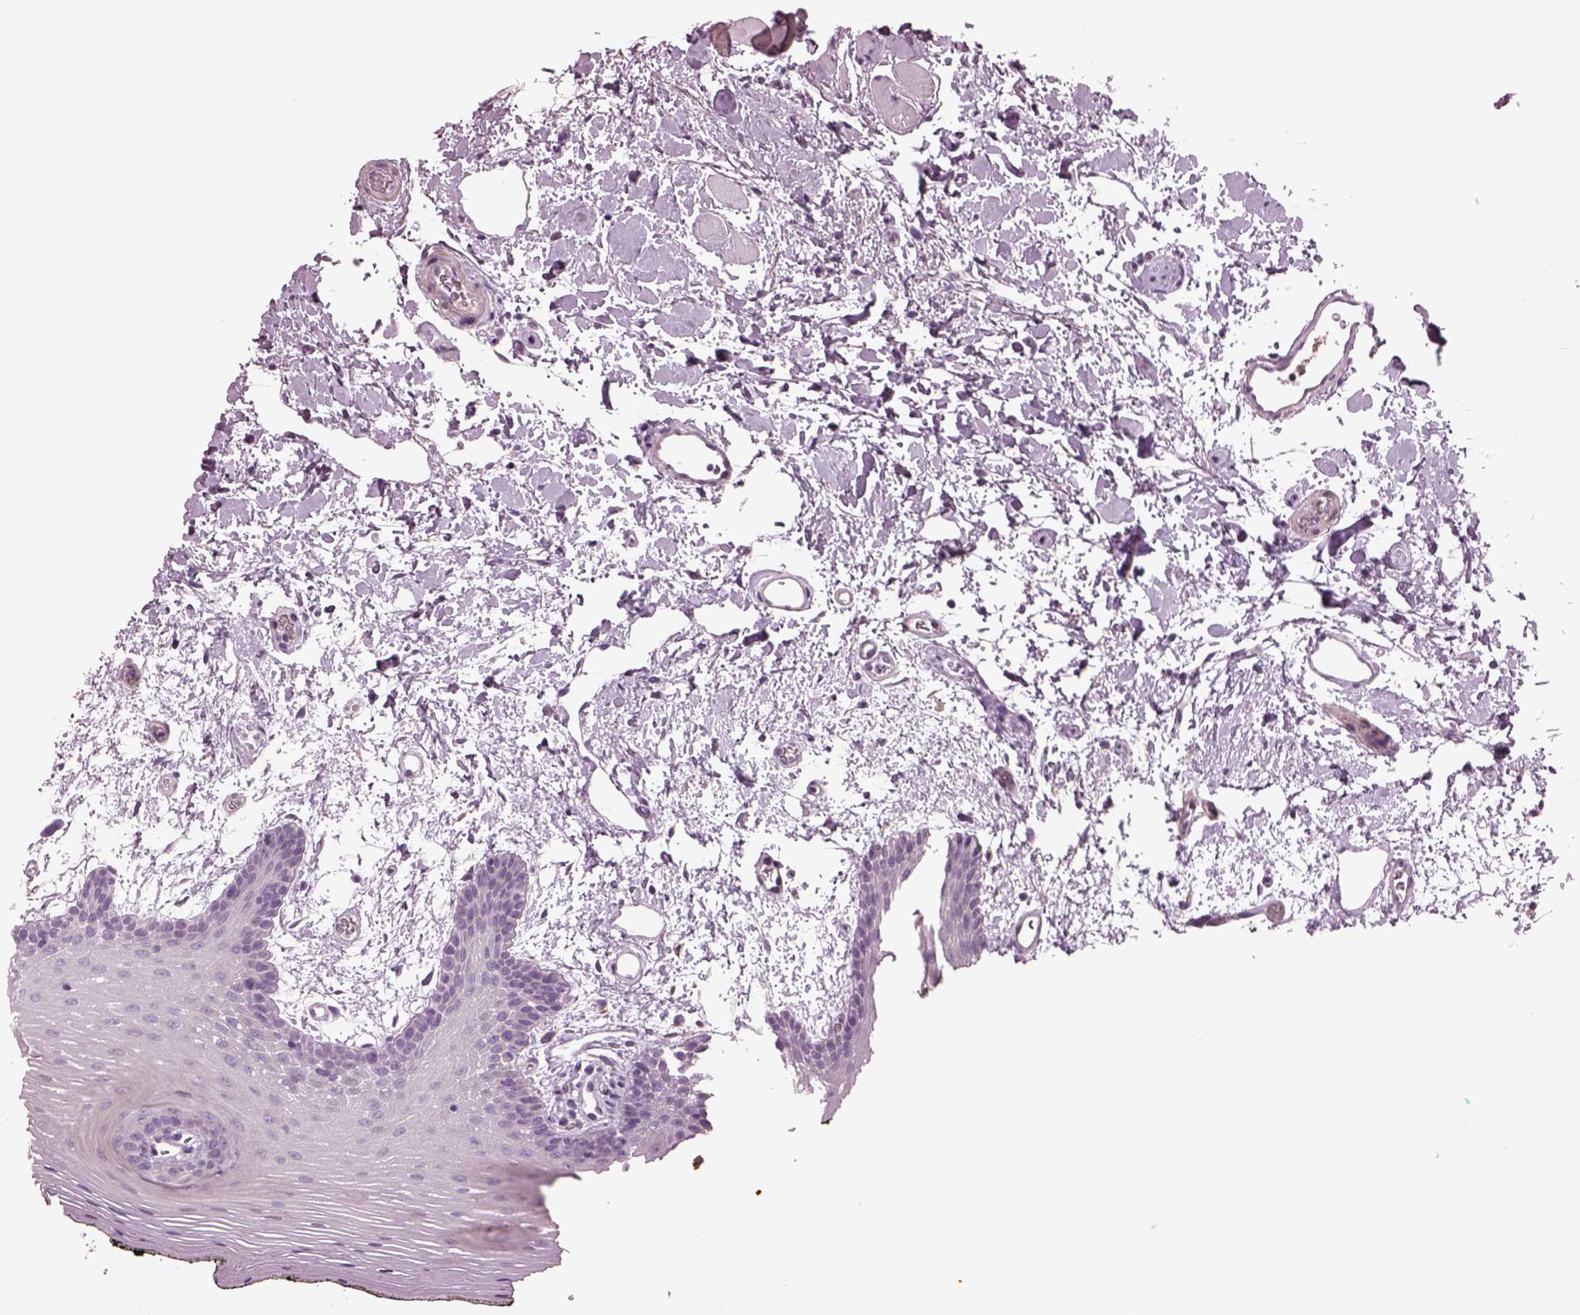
{"staining": {"intensity": "negative", "quantity": "none", "location": "none"}, "tissue": "oral mucosa", "cell_type": "Squamous epithelial cells", "image_type": "normal", "snomed": [{"axis": "morphology", "description": "Normal tissue, NOS"}, {"axis": "topography", "description": "Oral tissue"}, {"axis": "topography", "description": "Head-Neck"}], "caption": "Immunohistochemistry histopathology image of unremarkable oral mucosa: human oral mucosa stained with DAB (3,3'-diaminobenzidine) demonstrates no significant protein positivity in squamous epithelial cells.", "gene": "SPATA7", "patient": {"sex": "male", "age": 65}}